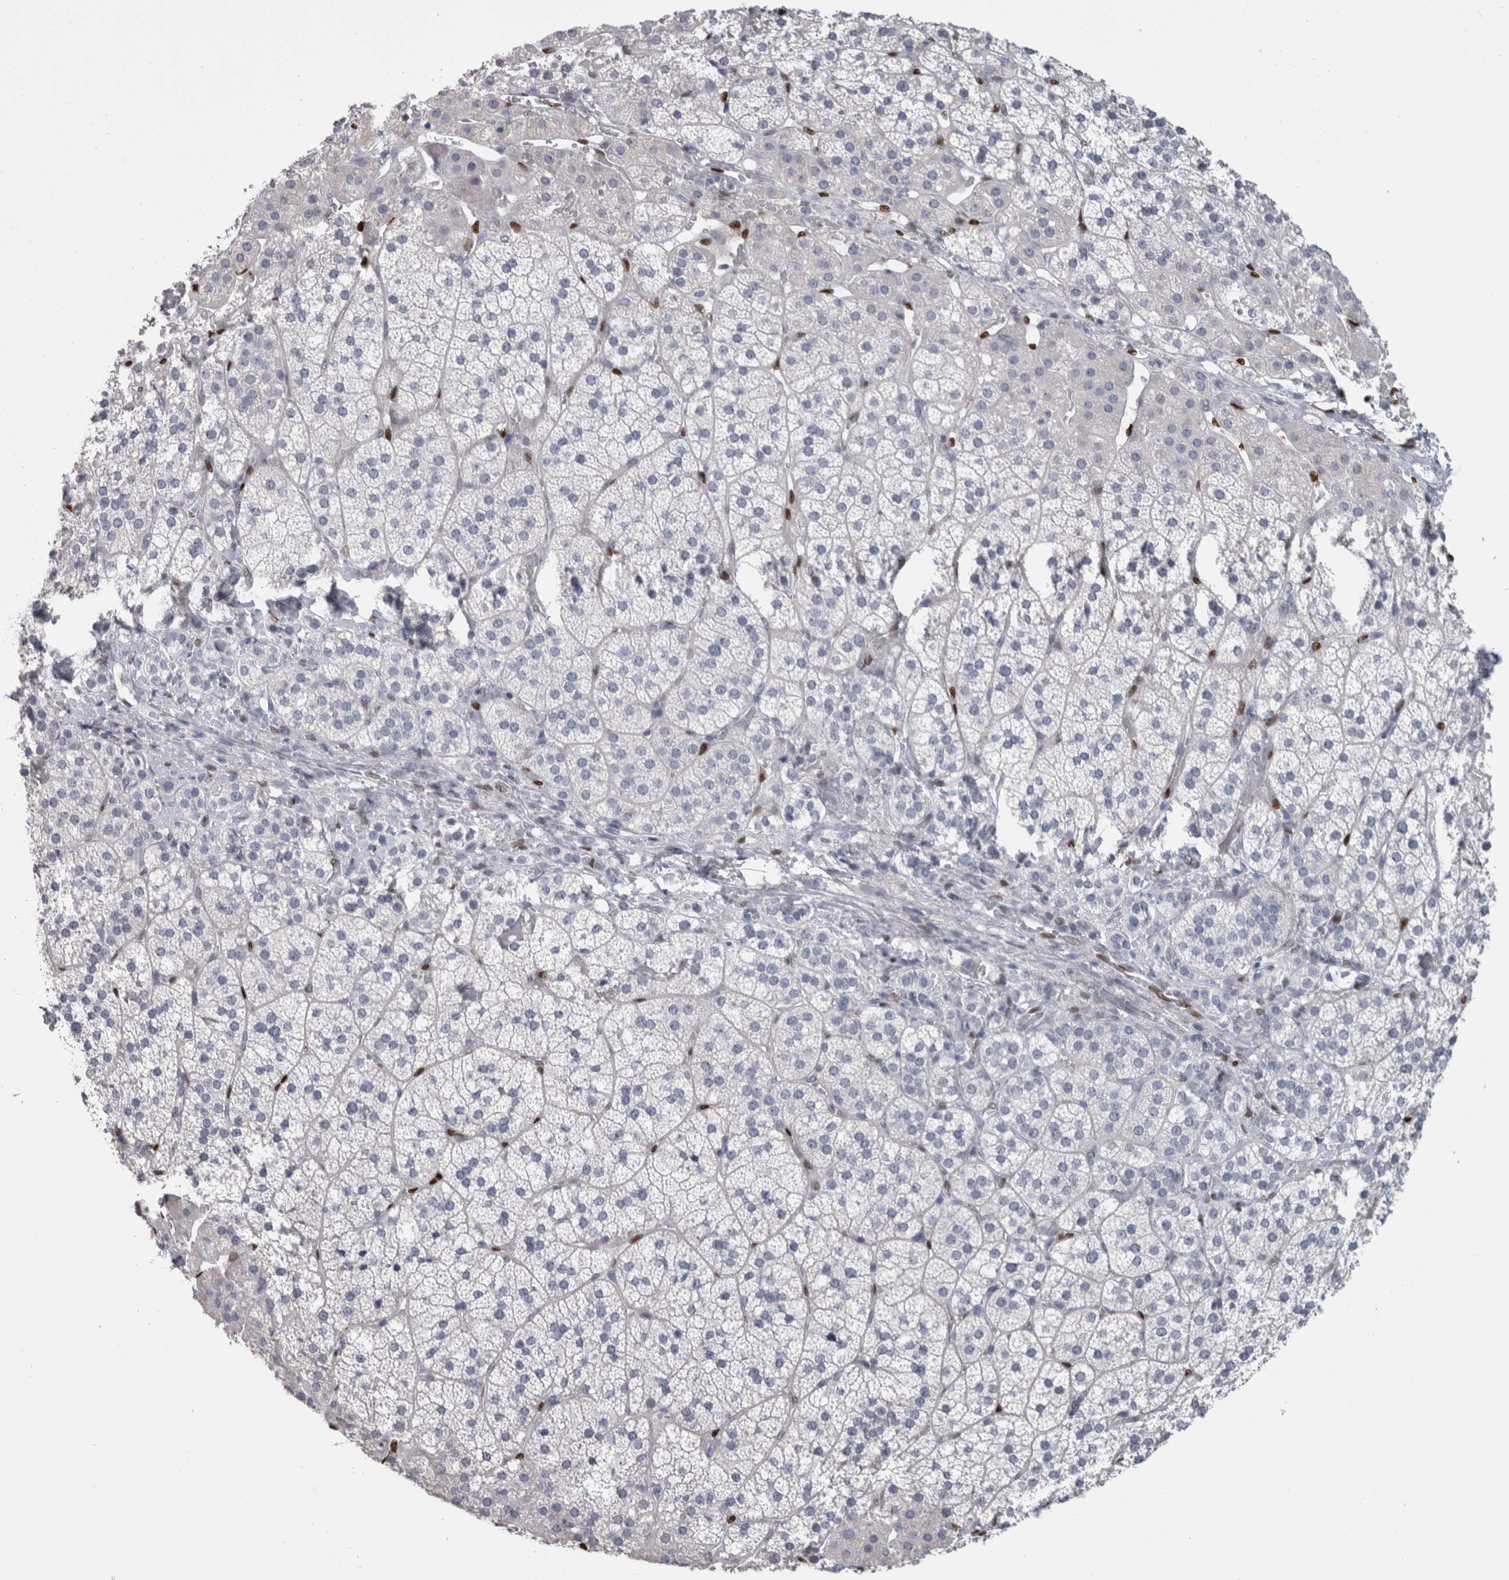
{"staining": {"intensity": "negative", "quantity": "none", "location": "none"}, "tissue": "adrenal gland", "cell_type": "Glandular cells", "image_type": "normal", "snomed": [{"axis": "morphology", "description": "Normal tissue, NOS"}, {"axis": "topography", "description": "Adrenal gland"}], "caption": "High magnification brightfield microscopy of normal adrenal gland stained with DAB (brown) and counterstained with hematoxylin (blue): glandular cells show no significant staining.", "gene": "IL33", "patient": {"sex": "female", "age": 44}}